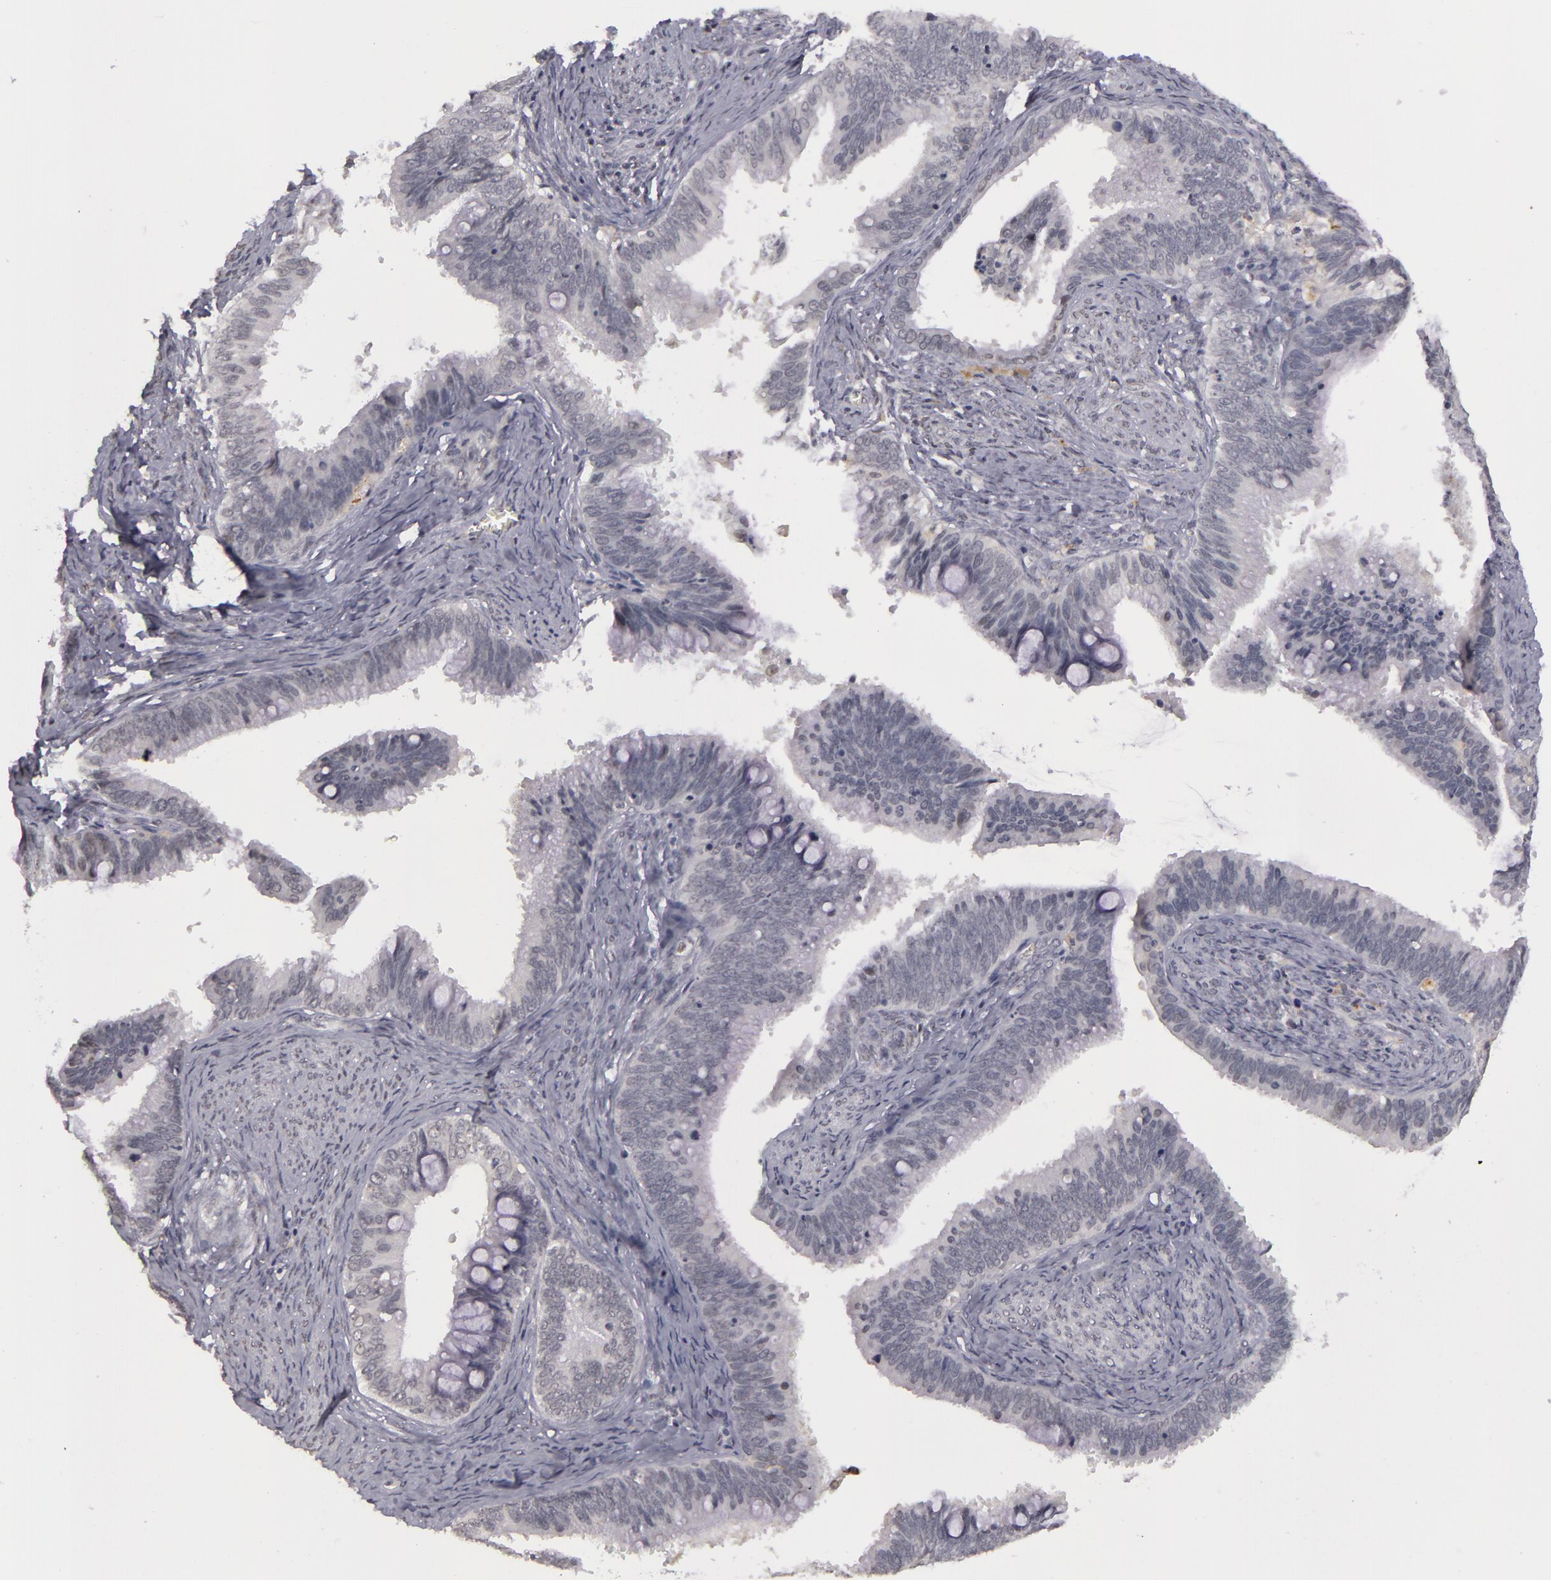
{"staining": {"intensity": "negative", "quantity": "none", "location": "none"}, "tissue": "cervical cancer", "cell_type": "Tumor cells", "image_type": "cancer", "snomed": [{"axis": "morphology", "description": "Adenocarcinoma, NOS"}, {"axis": "topography", "description": "Cervix"}], "caption": "Tumor cells are negative for protein expression in human cervical adenocarcinoma.", "gene": "RRP7A", "patient": {"sex": "female", "age": 47}}